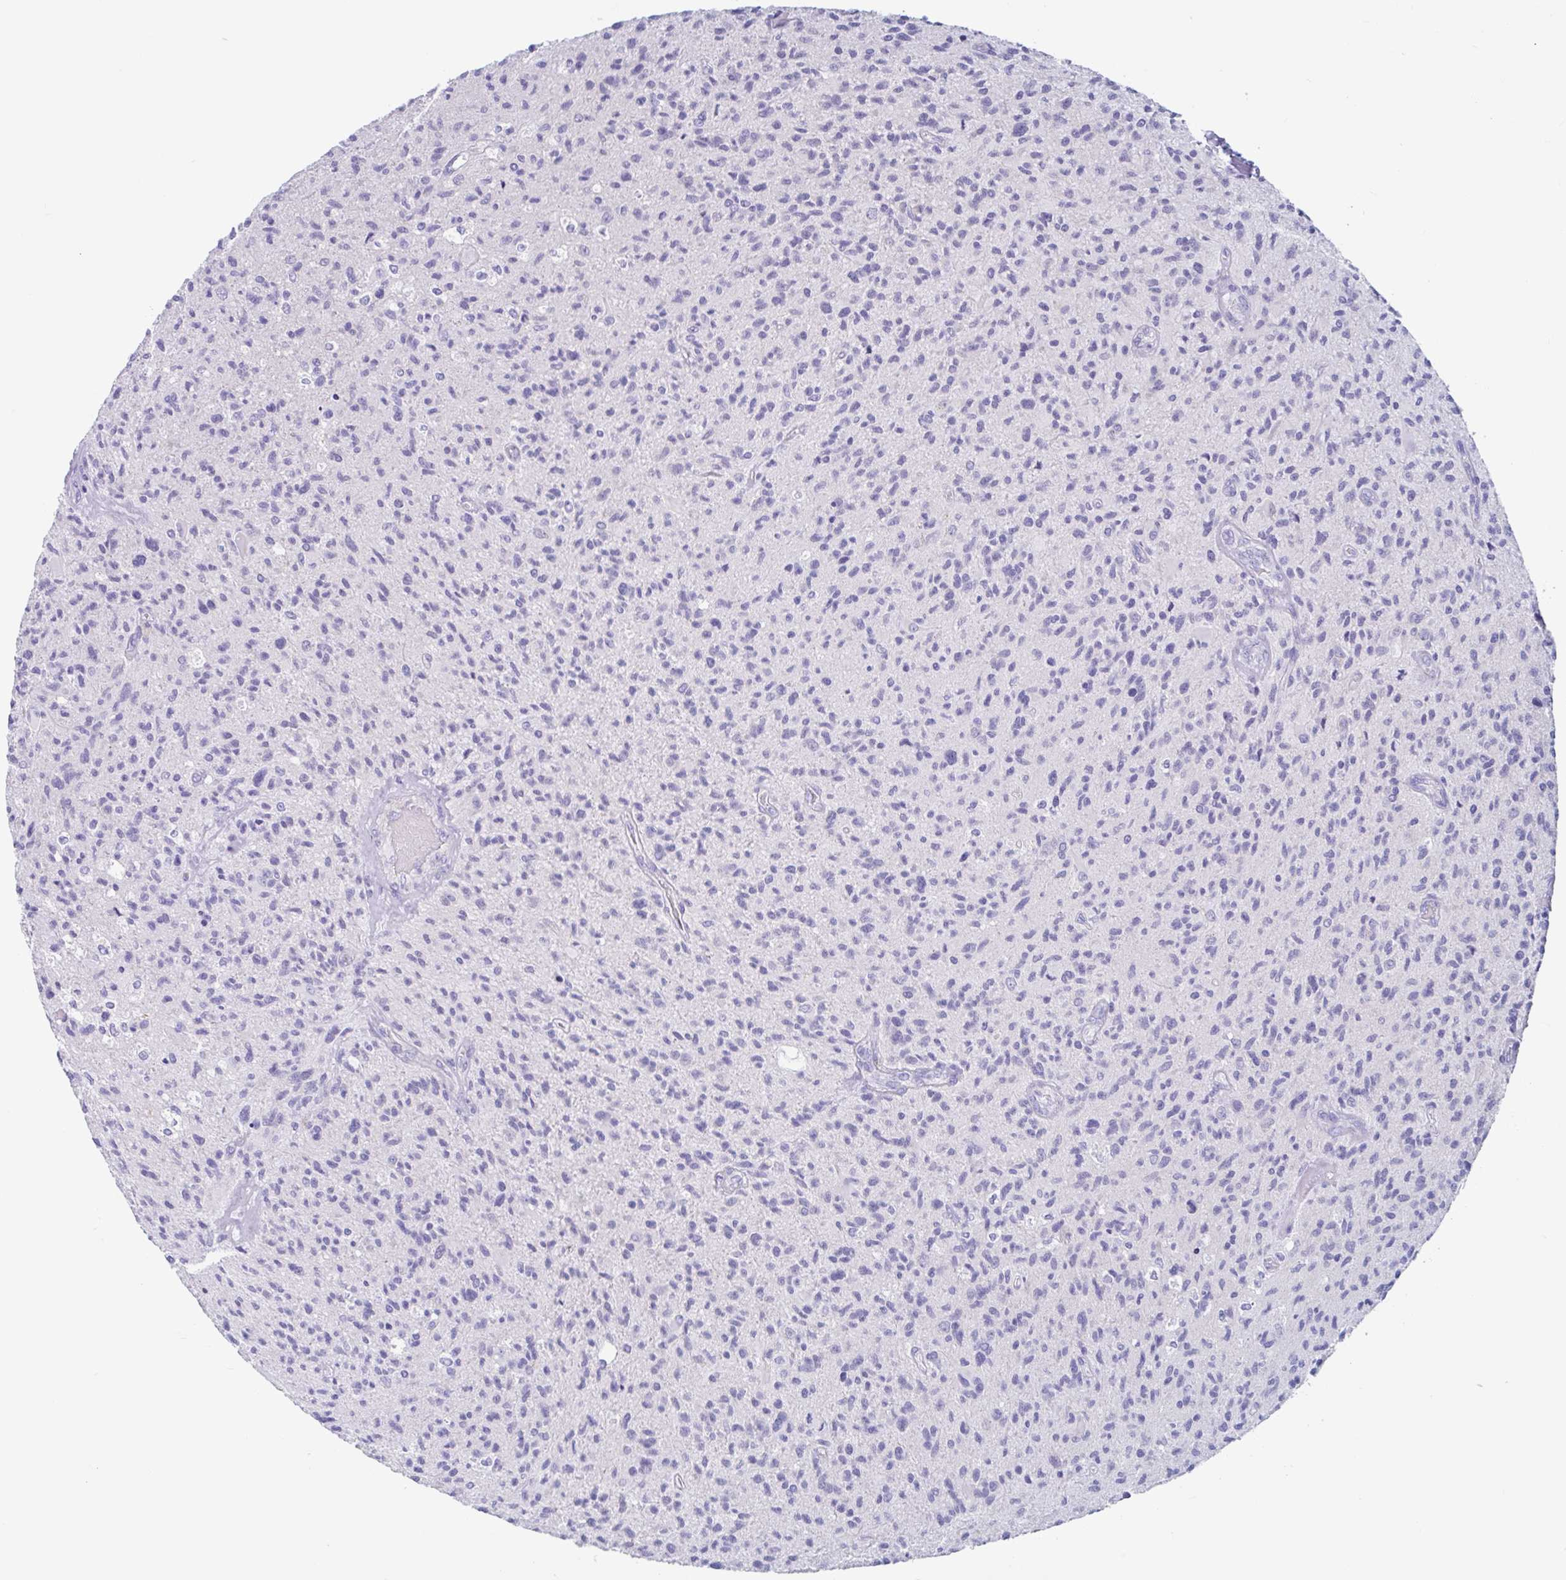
{"staining": {"intensity": "negative", "quantity": "none", "location": "none"}, "tissue": "glioma", "cell_type": "Tumor cells", "image_type": "cancer", "snomed": [{"axis": "morphology", "description": "Glioma, malignant, High grade"}, {"axis": "topography", "description": "Brain"}], "caption": "An image of glioma stained for a protein displays no brown staining in tumor cells. (Immunohistochemistry, brightfield microscopy, high magnification).", "gene": "OR6N2", "patient": {"sex": "female", "age": 70}}